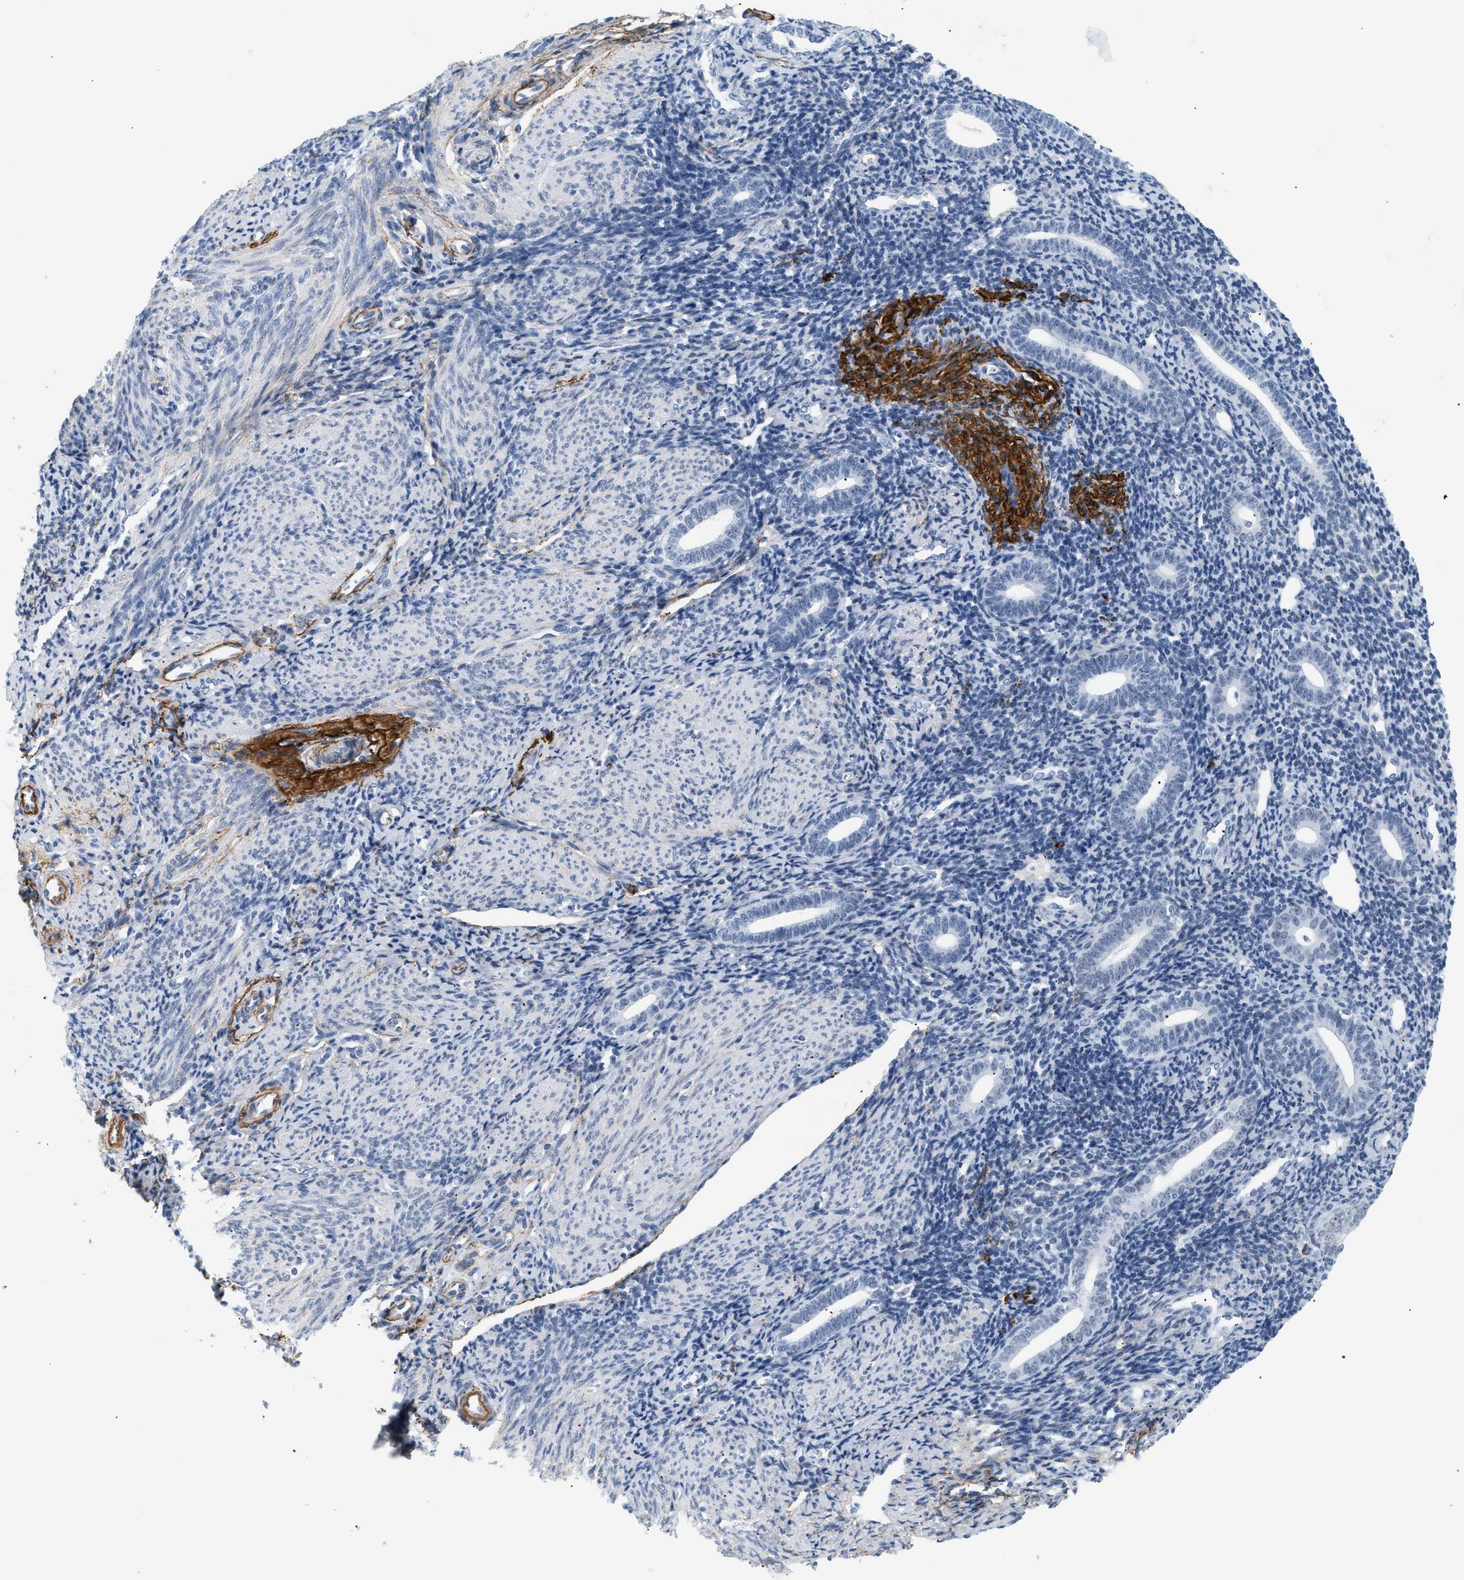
{"staining": {"intensity": "negative", "quantity": "none", "location": "none"}, "tissue": "endometrium", "cell_type": "Cells in endometrial stroma", "image_type": "normal", "snomed": [{"axis": "morphology", "description": "Normal tissue, NOS"}, {"axis": "topography", "description": "Endometrium"}], "caption": "Immunohistochemical staining of normal endometrium shows no significant staining in cells in endometrial stroma. (Immunohistochemistry, brightfield microscopy, high magnification).", "gene": "ELN", "patient": {"sex": "female", "age": 50}}